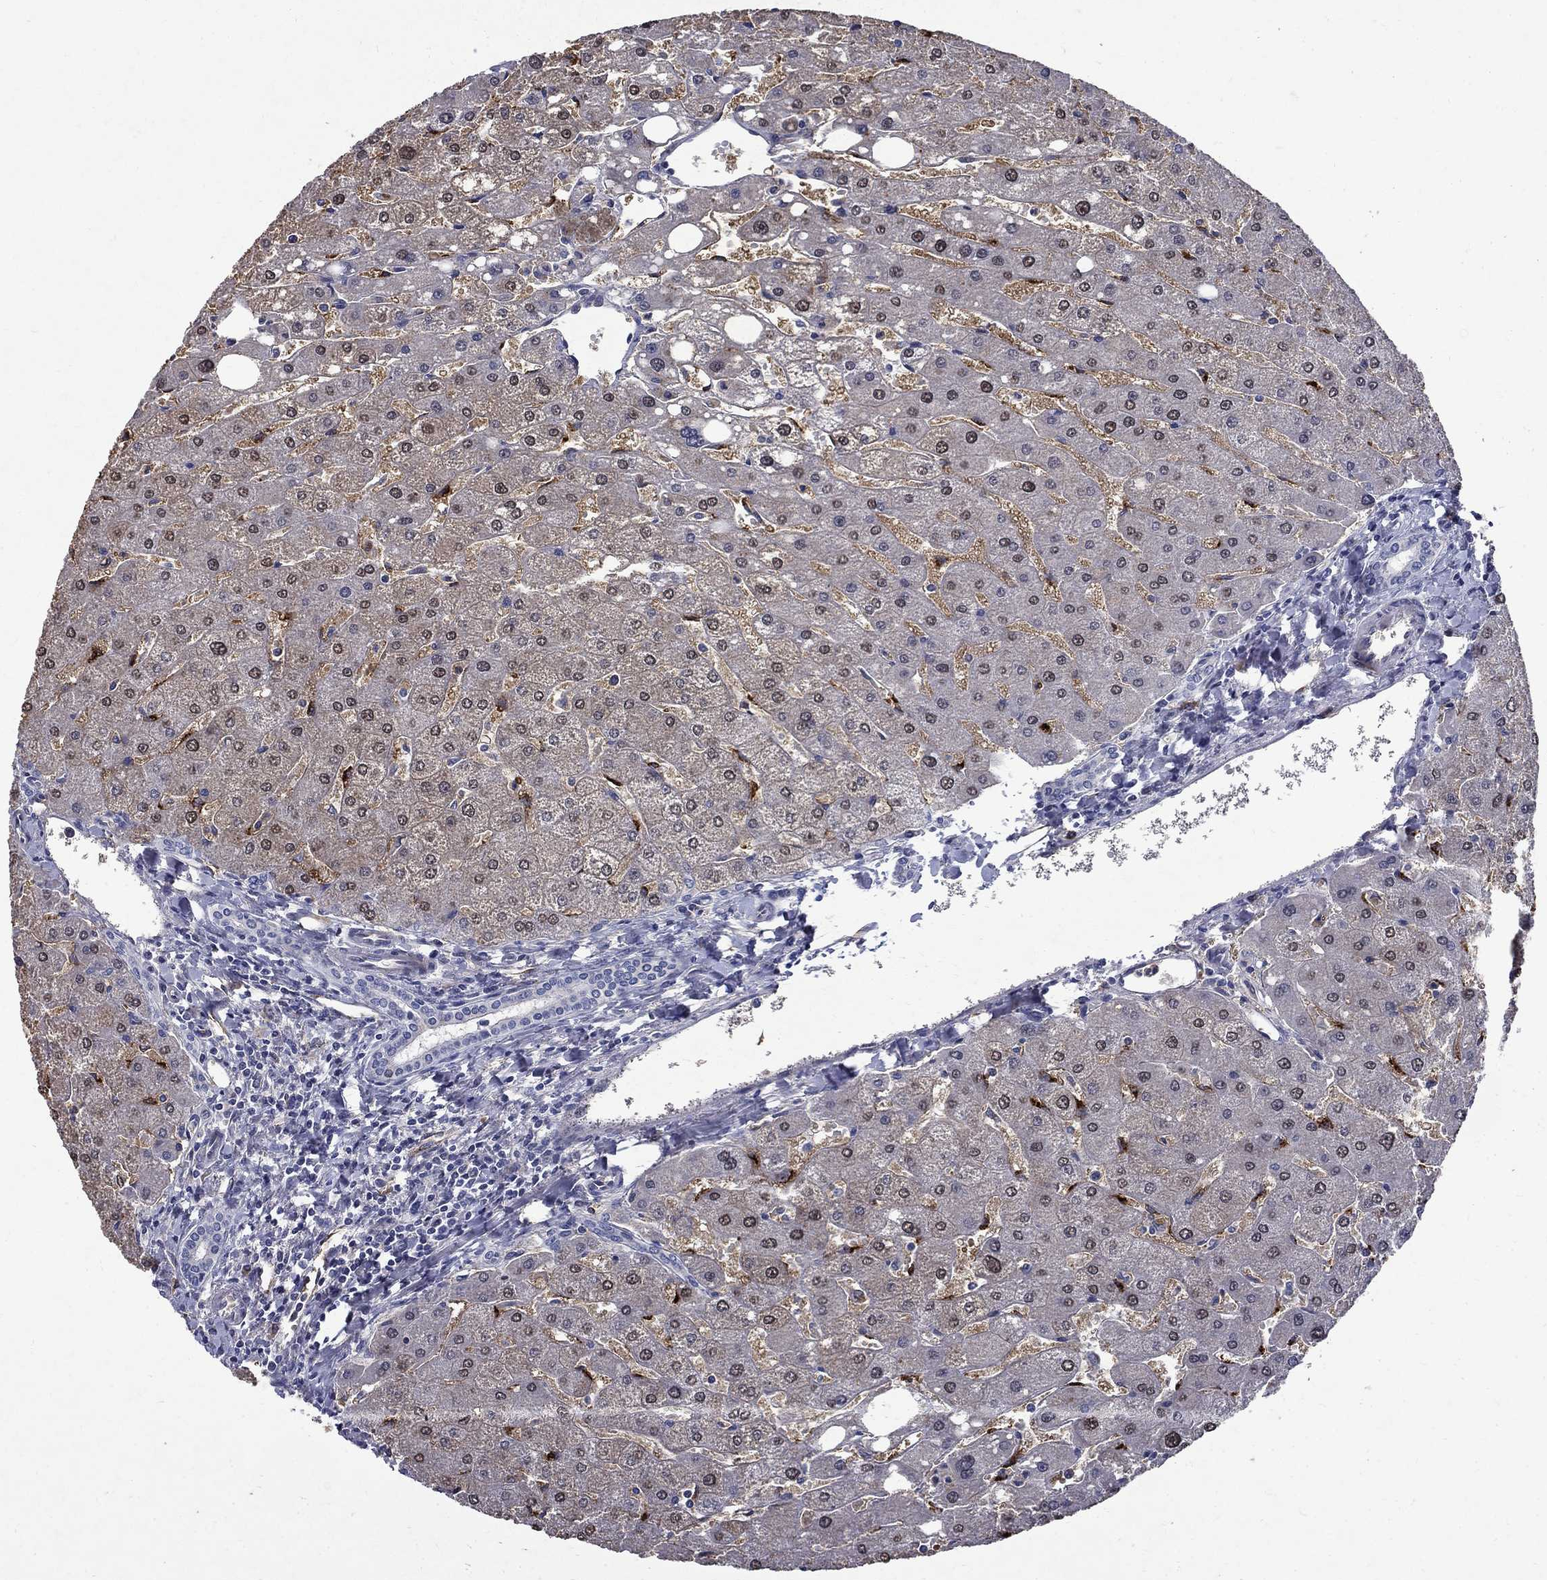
{"staining": {"intensity": "negative", "quantity": "none", "location": "none"}, "tissue": "liver", "cell_type": "Cholangiocytes", "image_type": "normal", "snomed": [{"axis": "morphology", "description": "Normal tissue, NOS"}, {"axis": "topography", "description": "Liver"}], "caption": "DAB immunohistochemical staining of benign liver demonstrates no significant staining in cholangiocytes.", "gene": "STAB2", "patient": {"sex": "male", "age": 67}}